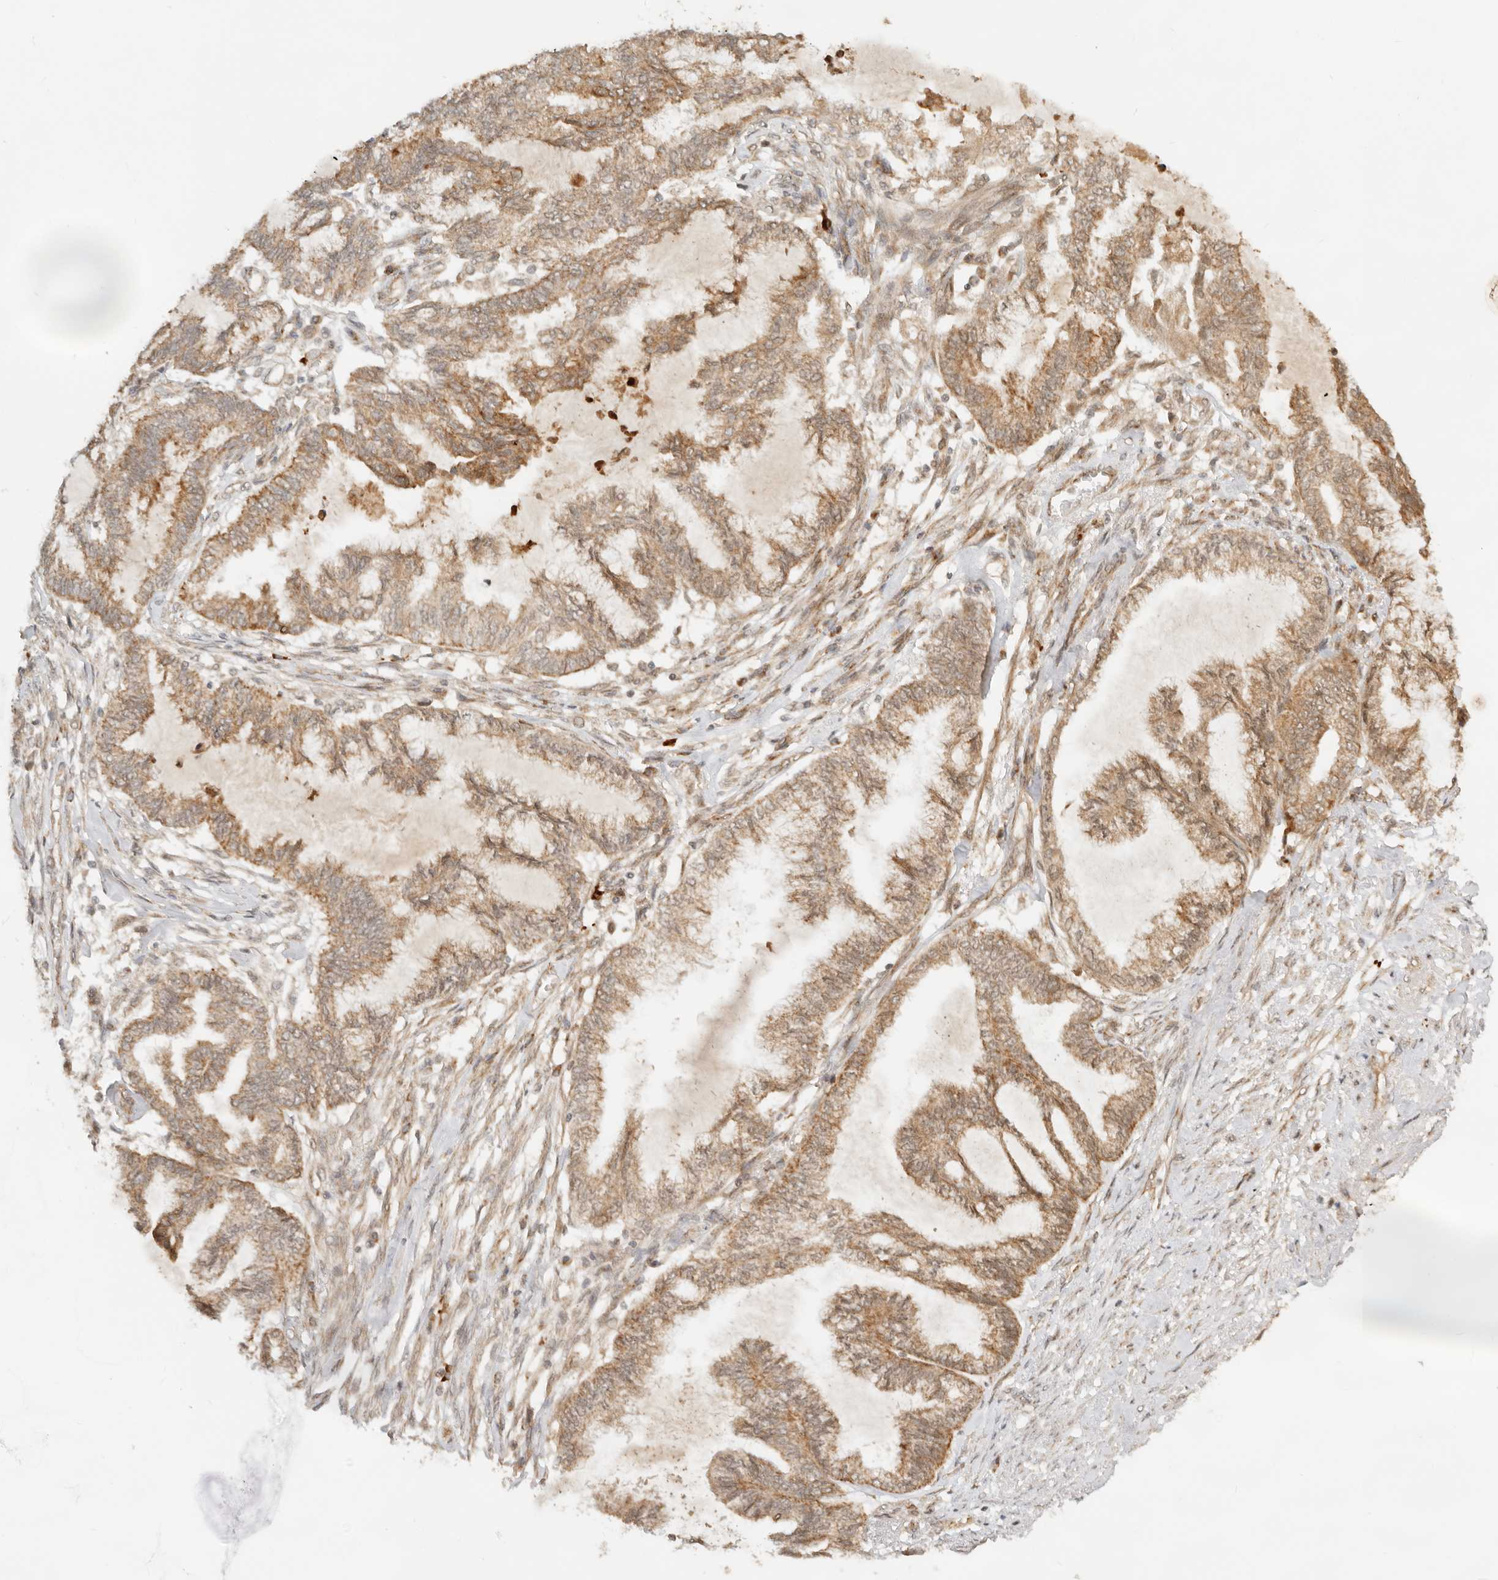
{"staining": {"intensity": "moderate", "quantity": ">75%", "location": "cytoplasmic/membranous"}, "tissue": "endometrial cancer", "cell_type": "Tumor cells", "image_type": "cancer", "snomed": [{"axis": "morphology", "description": "Adenocarcinoma, NOS"}, {"axis": "topography", "description": "Endometrium"}], "caption": "Brown immunohistochemical staining in human adenocarcinoma (endometrial) exhibits moderate cytoplasmic/membranous staining in about >75% of tumor cells.", "gene": "BAALC", "patient": {"sex": "female", "age": 86}}